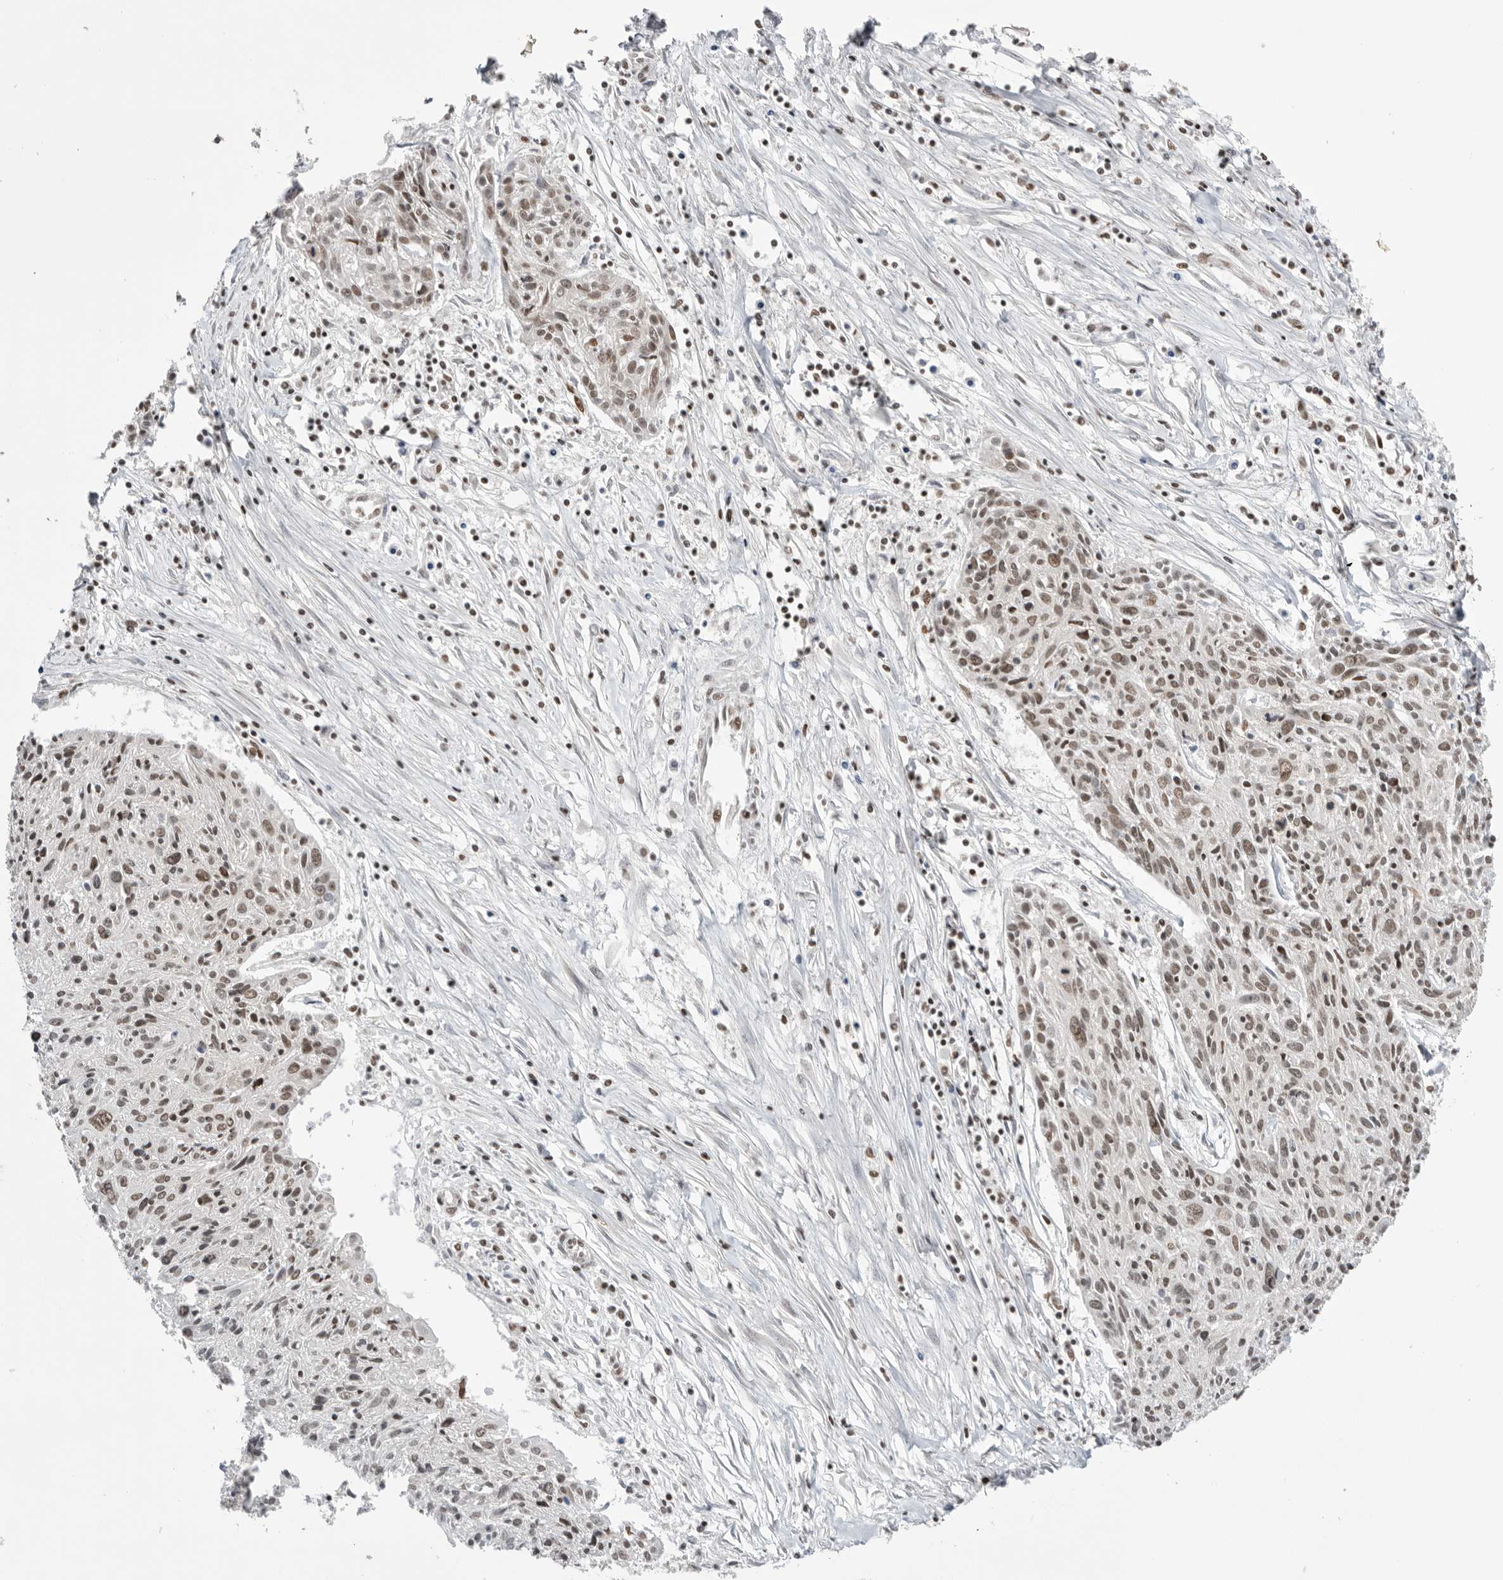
{"staining": {"intensity": "moderate", "quantity": ">75%", "location": "nuclear"}, "tissue": "cervical cancer", "cell_type": "Tumor cells", "image_type": "cancer", "snomed": [{"axis": "morphology", "description": "Squamous cell carcinoma, NOS"}, {"axis": "topography", "description": "Cervix"}], "caption": "This is a photomicrograph of immunohistochemistry staining of squamous cell carcinoma (cervical), which shows moderate expression in the nuclear of tumor cells.", "gene": "POU5F1", "patient": {"sex": "female", "age": 51}}